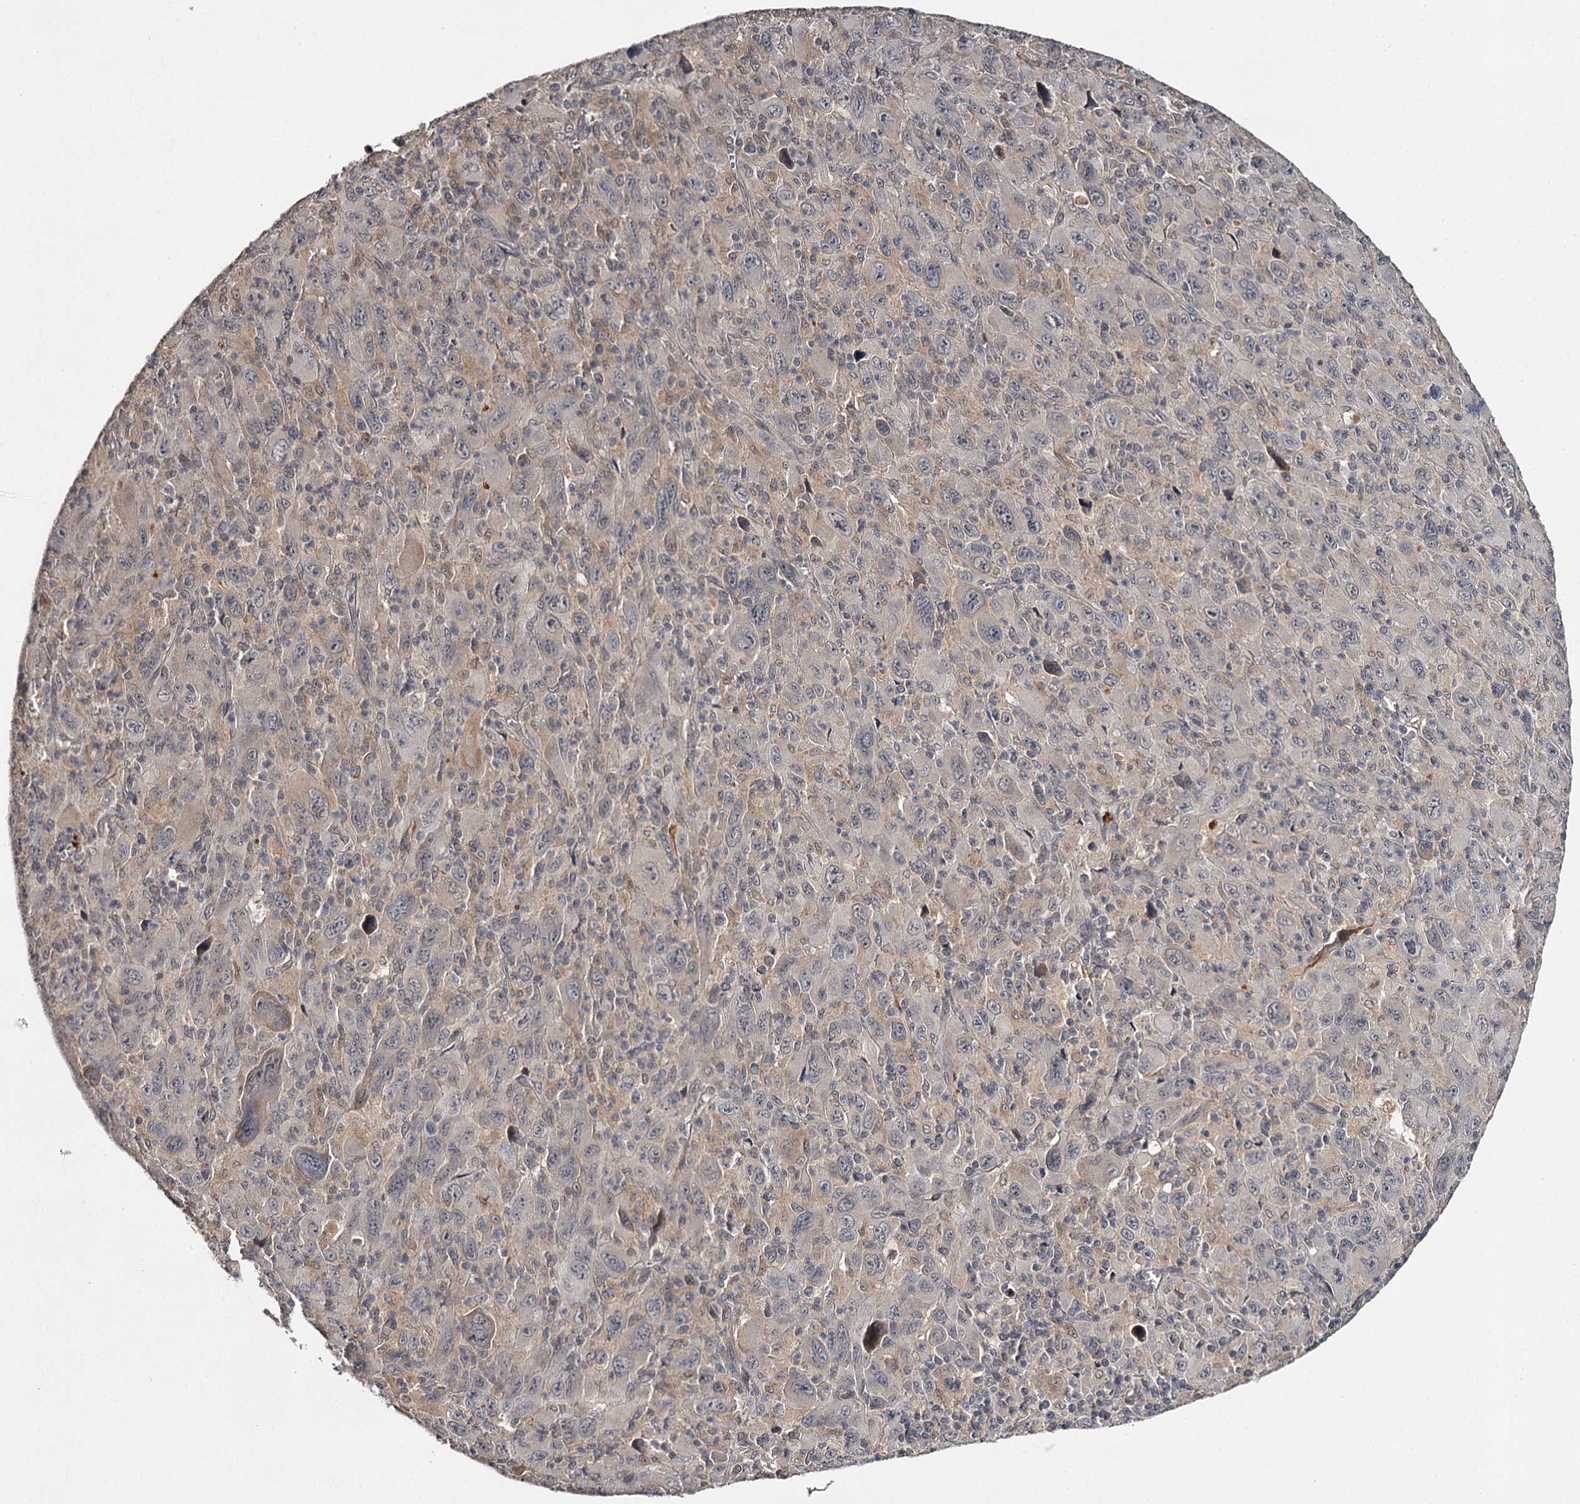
{"staining": {"intensity": "weak", "quantity": "<25%", "location": "cytoplasmic/membranous"}, "tissue": "melanoma", "cell_type": "Tumor cells", "image_type": "cancer", "snomed": [{"axis": "morphology", "description": "Malignant melanoma, Metastatic site"}, {"axis": "topography", "description": "Skin"}], "caption": "There is no significant expression in tumor cells of melanoma.", "gene": "CWF19L2", "patient": {"sex": "female", "age": 56}}